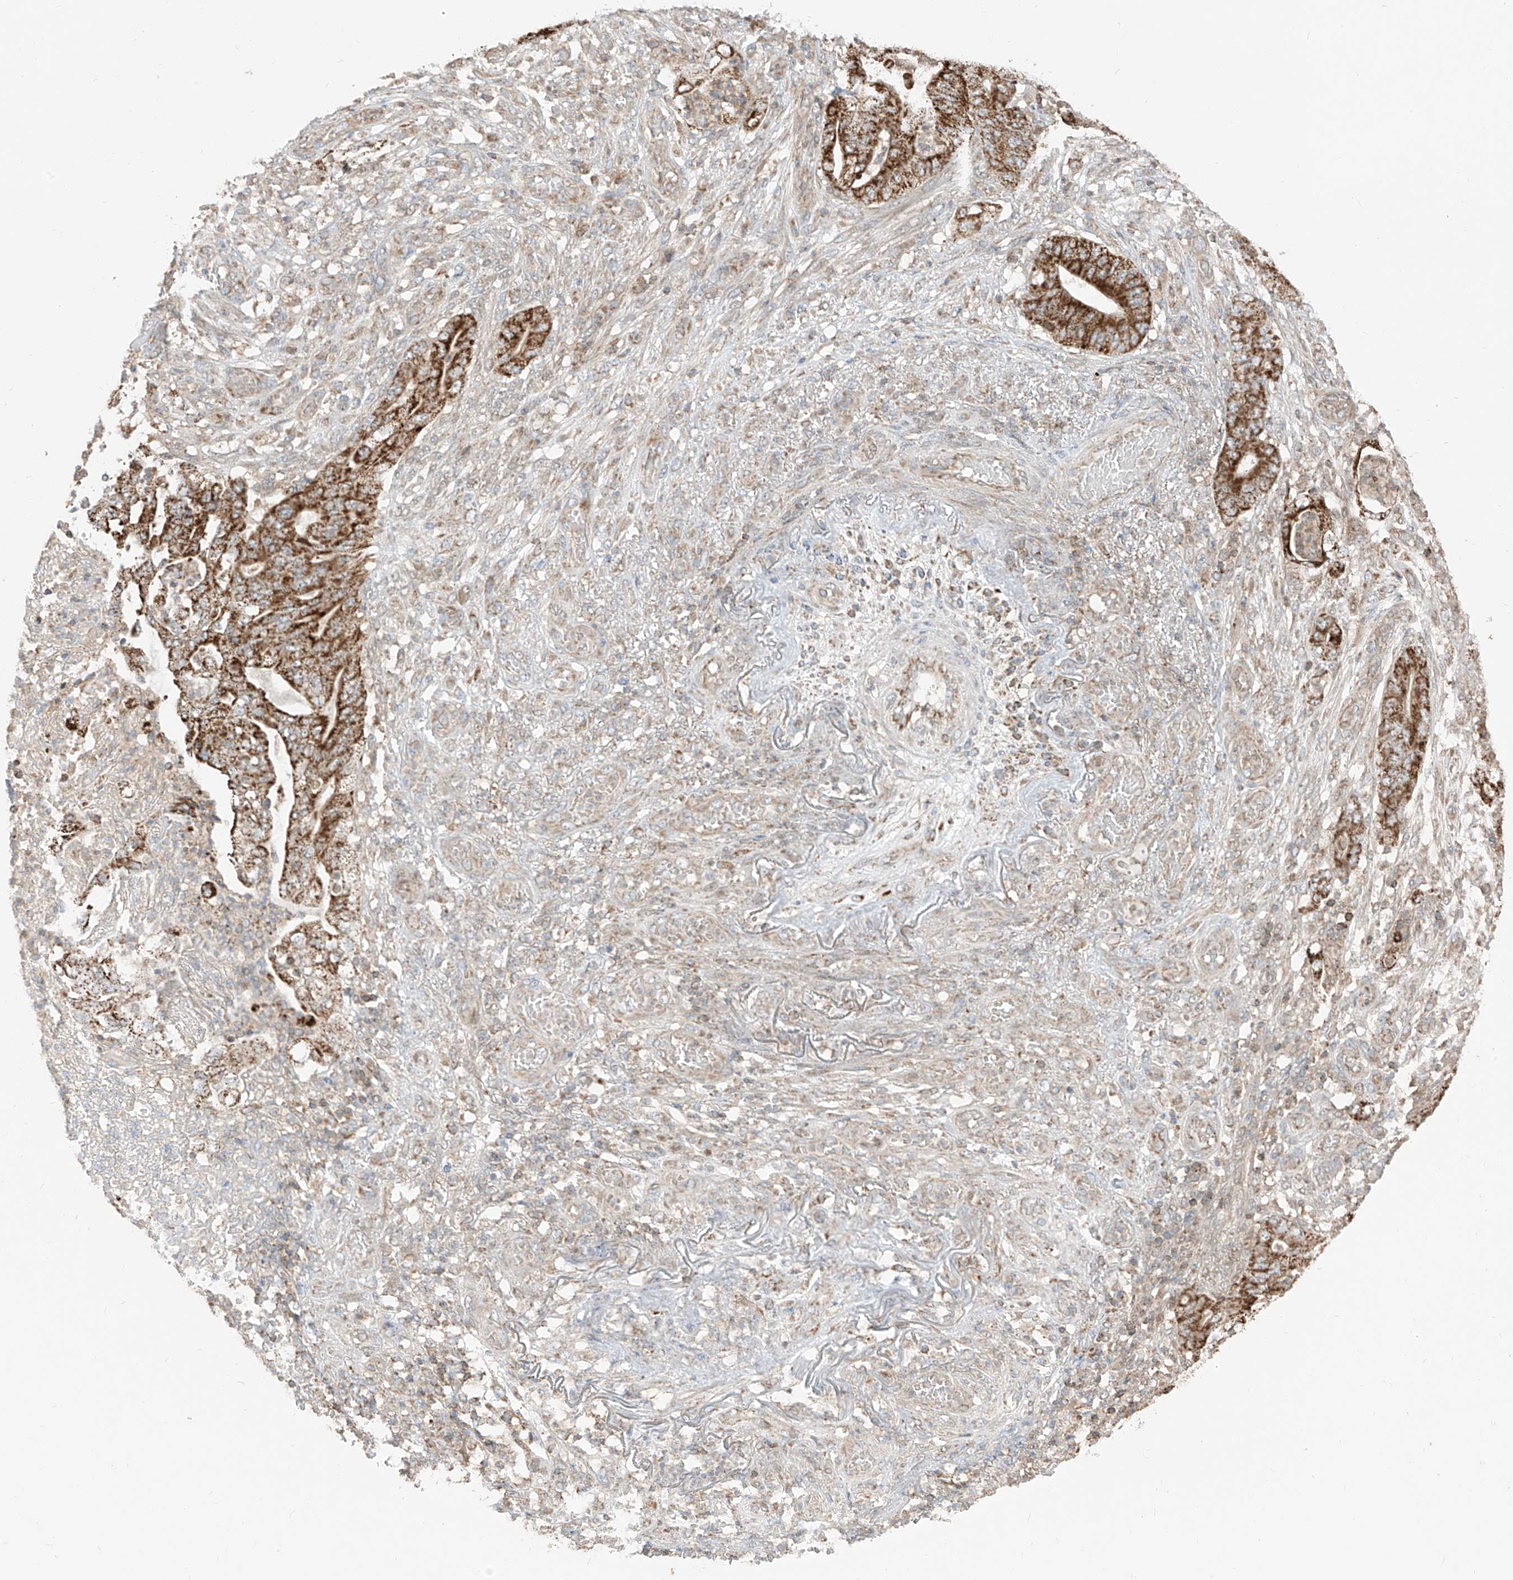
{"staining": {"intensity": "strong", "quantity": ">75%", "location": "cytoplasmic/membranous"}, "tissue": "stomach cancer", "cell_type": "Tumor cells", "image_type": "cancer", "snomed": [{"axis": "morphology", "description": "Adenocarcinoma, NOS"}, {"axis": "topography", "description": "Stomach"}], "caption": "Stomach adenocarcinoma tissue reveals strong cytoplasmic/membranous staining in about >75% of tumor cells", "gene": "ETHE1", "patient": {"sex": "female", "age": 73}}